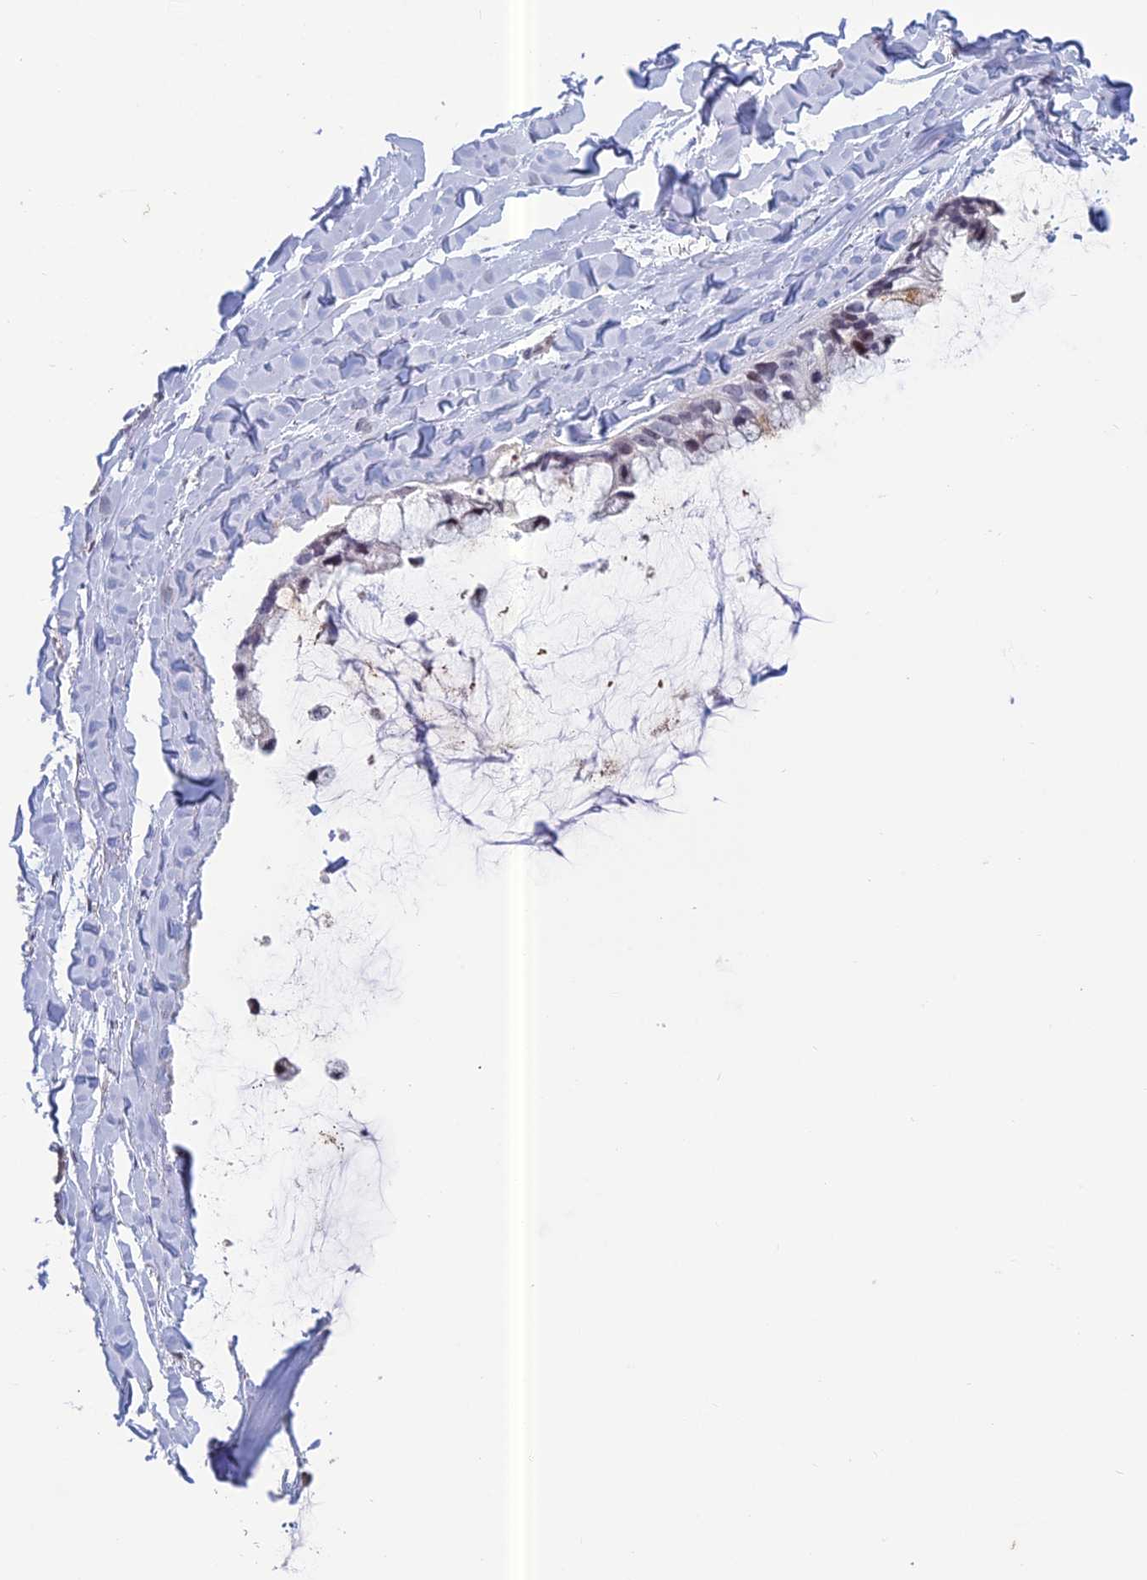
{"staining": {"intensity": "negative", "quantity": "none", "location": "none"}, "tissue": "ovarian cancer", "cell_type": "Tumor cells", "image_type": "cancer", "snomed": [{"axis": "morphology", "description": "Cystadenocarcinoma, mucinous, NOS"}, {"axis": "topography", "description": "Ovary"}], "caption": "Immunohistochemical staining of human mucinous cystadenocarcinoma (ovarian) reveals no significant expression in tumor cells.", "gene": "RGS17", "patient": {"sex": "female", "age": 39}}